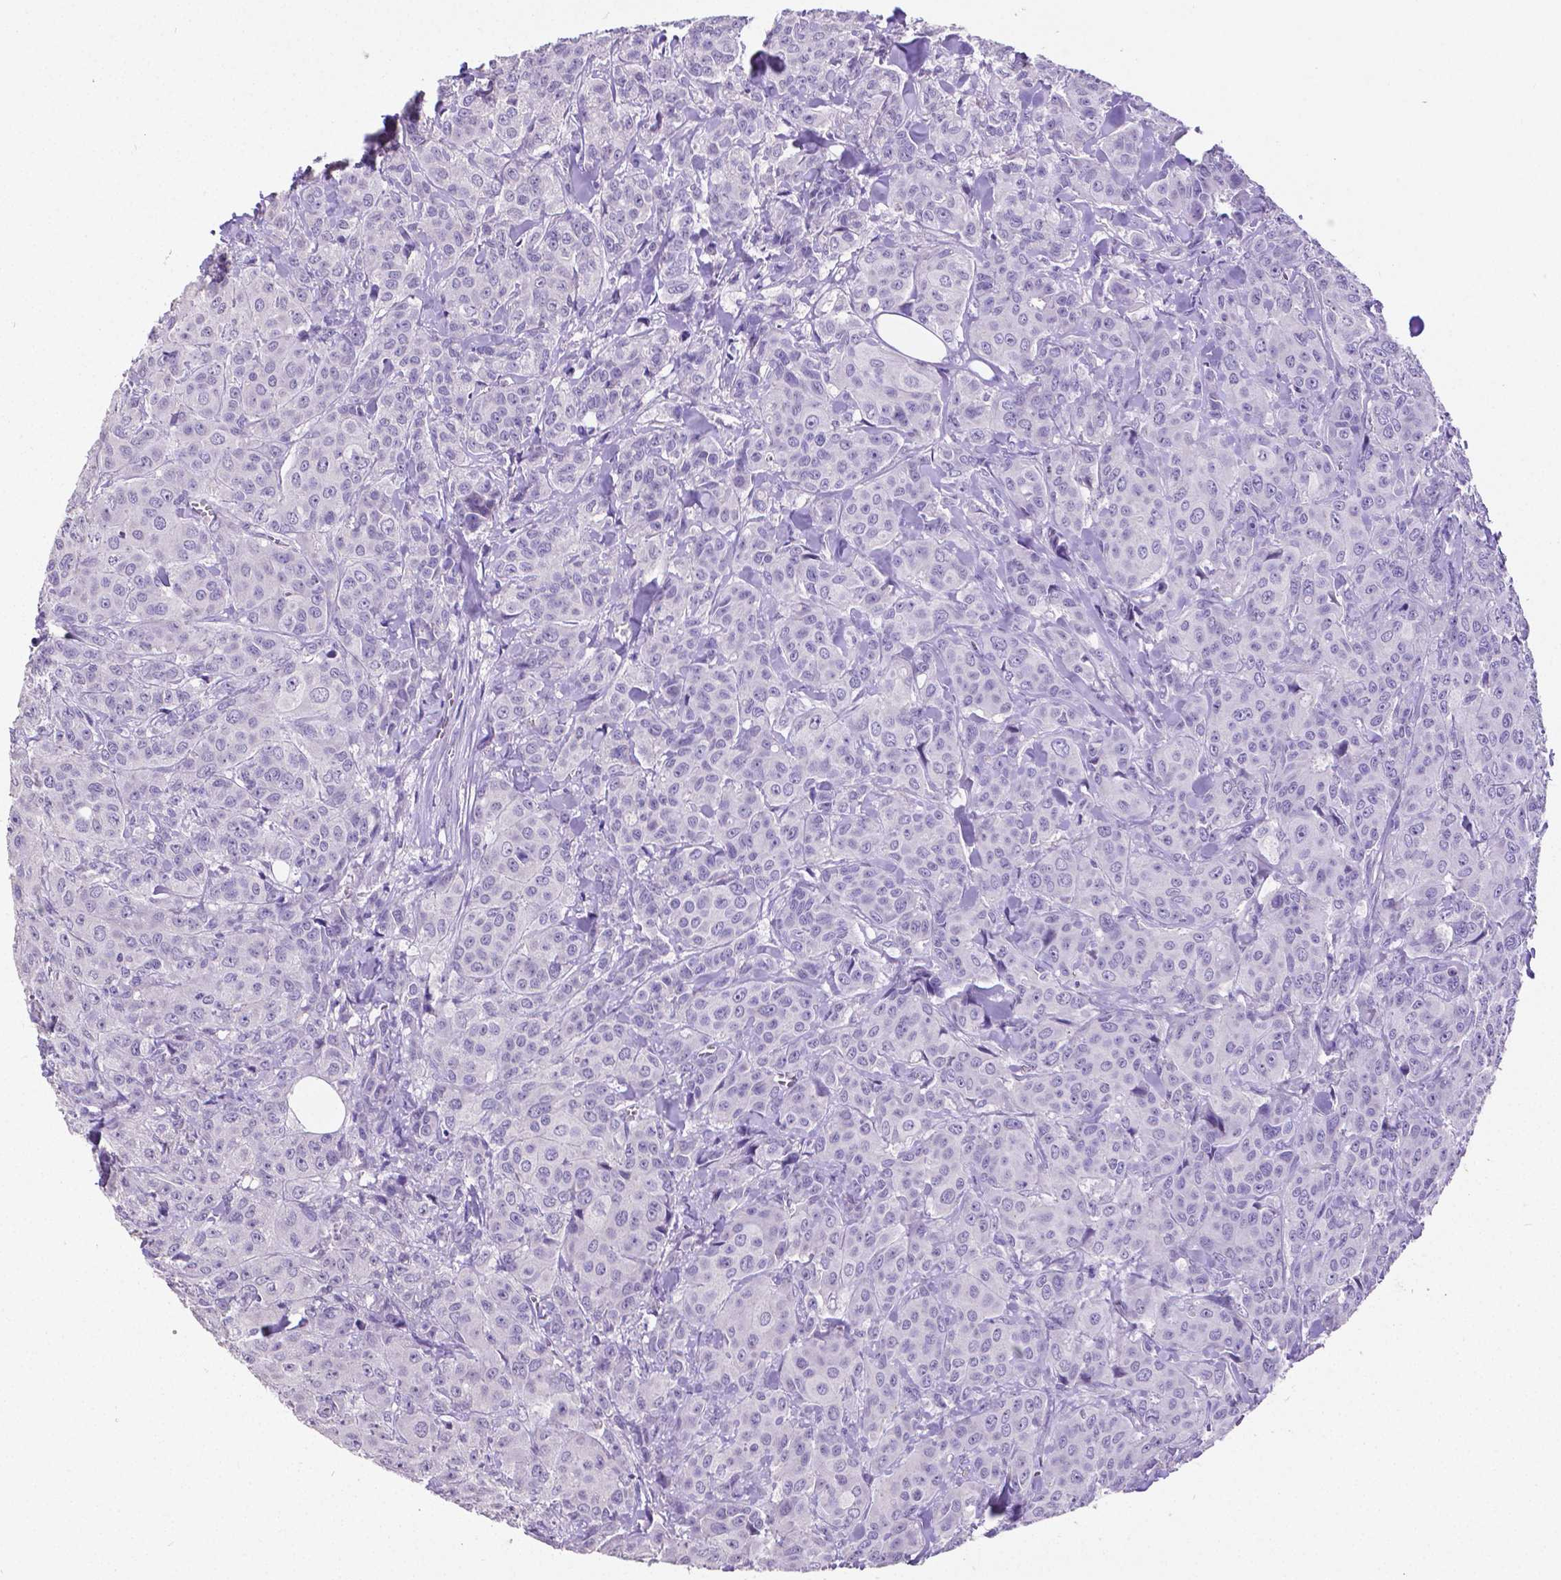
{"staining": {"intensity": "negative", "quantity": "none", "location": "none"}, "tissue": "breast cancer", "cell_type": "Tumor cells", "image_type": "cancer", "snomed": [{"axis": "morphology", "description": "Duct carcinoma"}, {"axis": "topography", "description": "Breast"}], "caption": "Immunohistochemistry (IHC) of breast cancer (intraductal carcinoma) exhibits no staining in tumor cells.", "gene": "SATB2", "patient": {"sex": "female", "age": 43}}